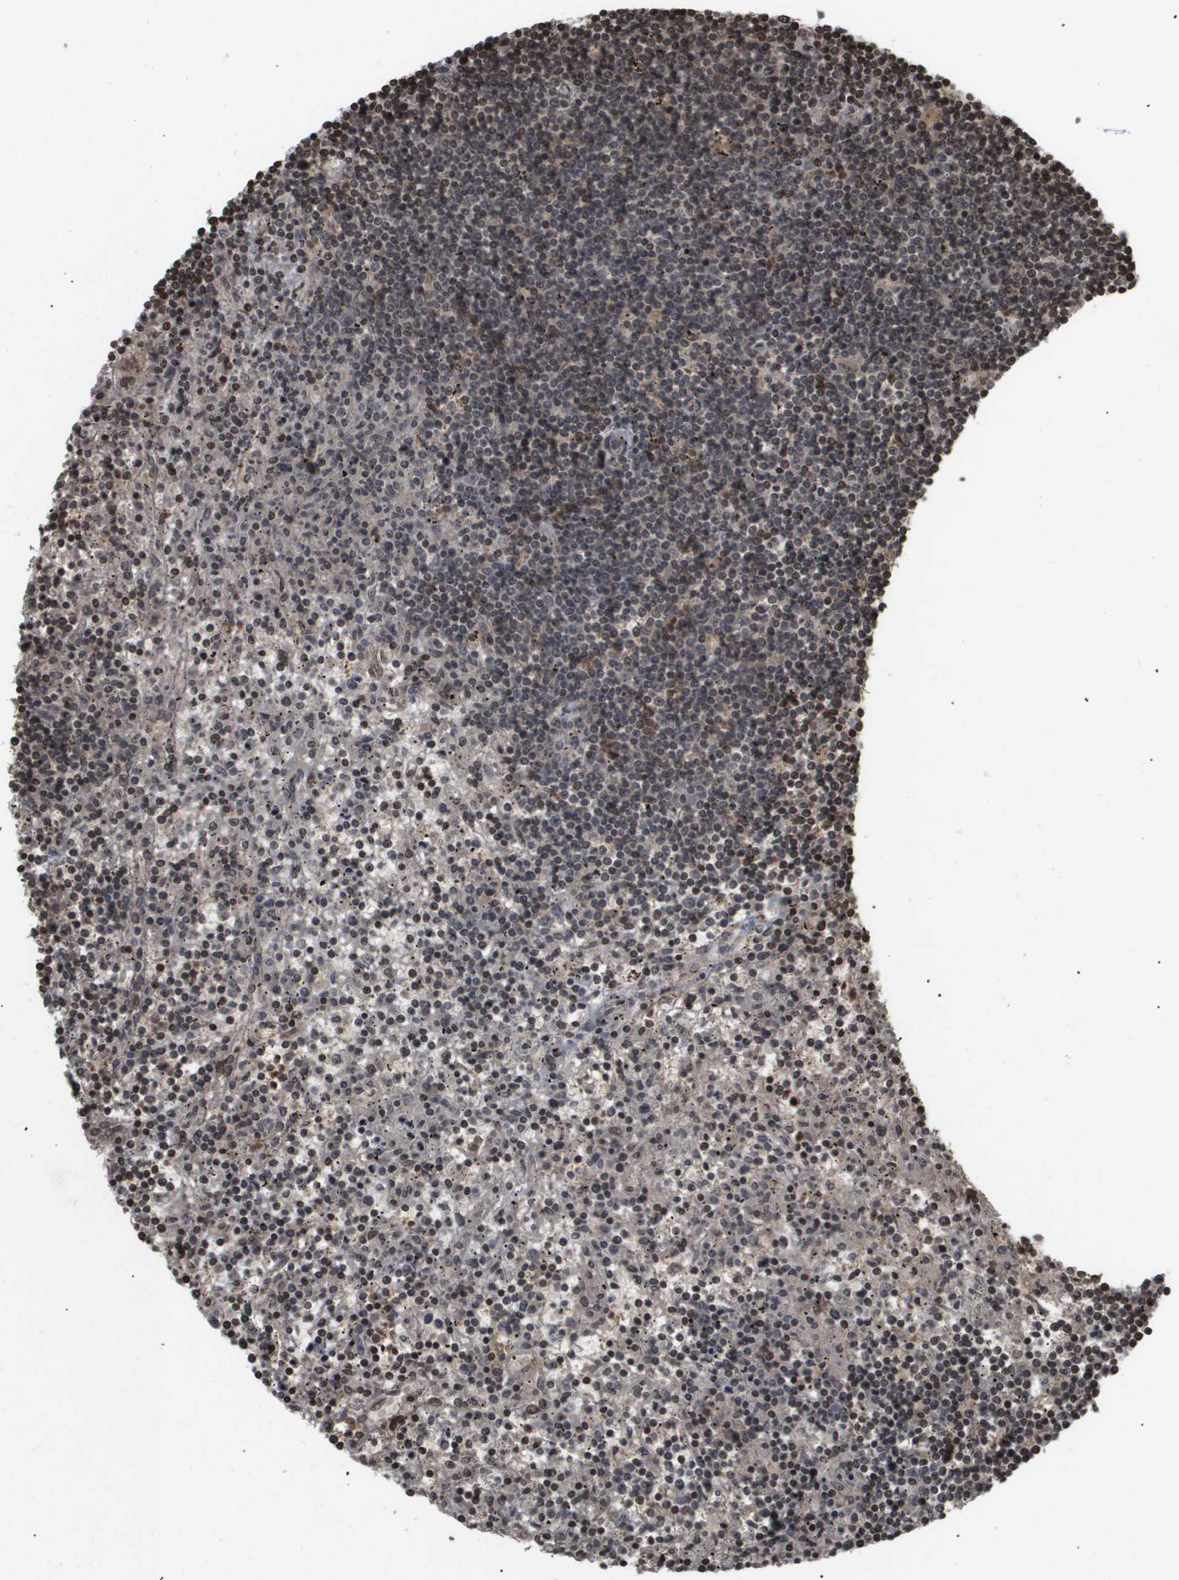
{"staining": {"intensity": "weak", "quantity": "<25%", "location": "cytoplasmic/membranous,nuclear"}, "tissue": "lymphoma", "cell_type": "Tumor cells", "image_type": "cancer", "snomed": [{"axis": "morphology", "description": "Malignant lymphoma, non-Hodgkin's type, Low grade"}, {"axis": "topography", "description": "Spleen"}], "caption": "Immunohistochemistry (IHC) micrograph of low-grade malignant lymphoma, non-Hodgkin's type stained for a protein (brown), which exhibits no positivity in tumor cells.", "gene": "HSPA6", "patient": {"sex": "male", "age": 76}}